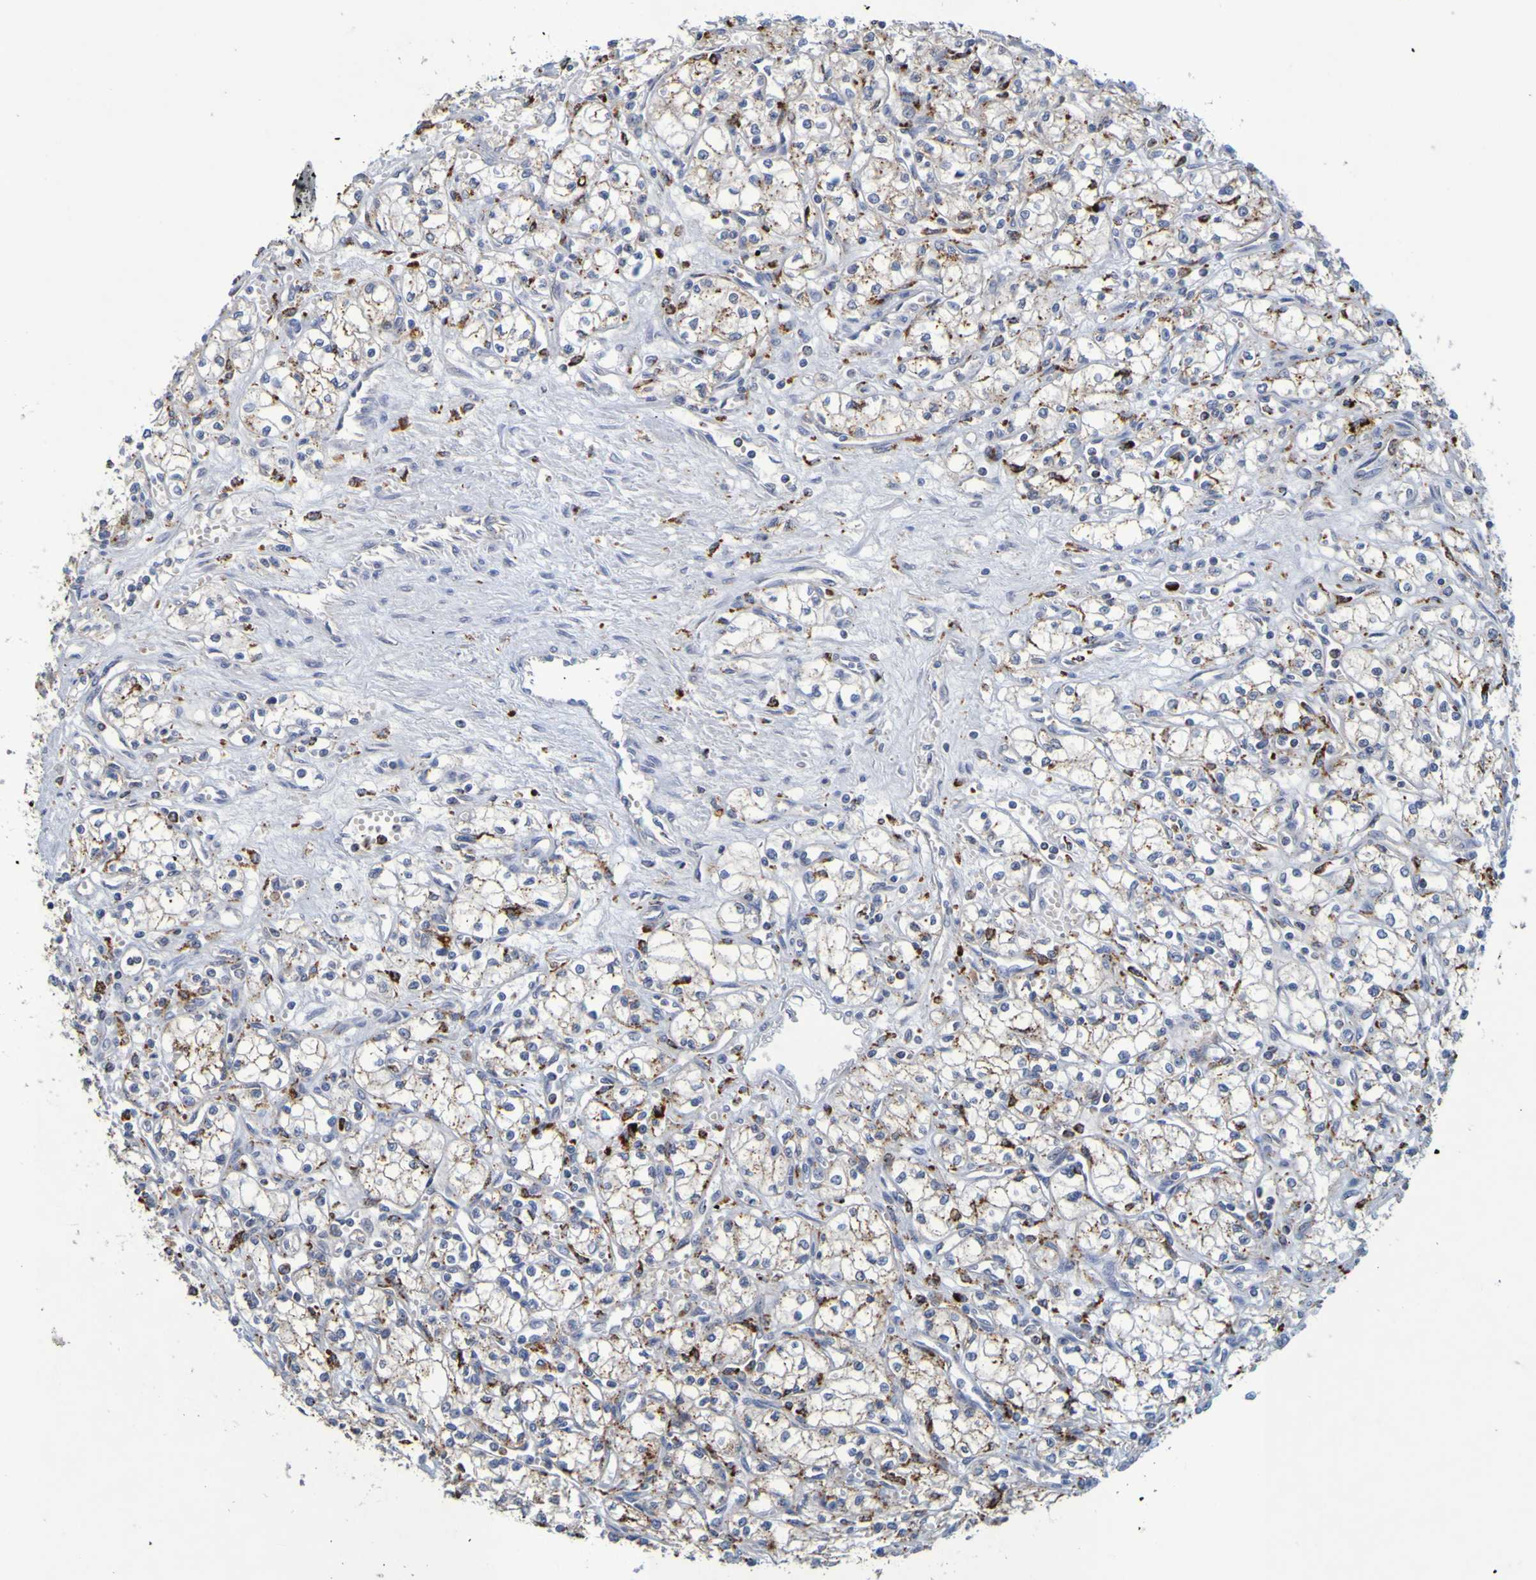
{"staining": {"intensity": "moderate", "quantity": "<25%", "location": "cytoplasmic/membranous"}, "tissue": "renal cancer", "cell_type": "Tumor cells", "image_type": "cancer", "snomed": [{"axis": "morphology", "description": "Normal tissue, NOS"}, {"axis": "morphology", "description": "Adenocarcinoma, NOS"}, {"axis": "topography", "description": "Kidney"}], "caption": "Tumor cells reveal low levels of moderate cytoplasmic/membranous positivity in about <25% of cells in human renal adenocarcinoma.", "gene": "TPH1", "patient": {"sex": "male", "age": 59}}